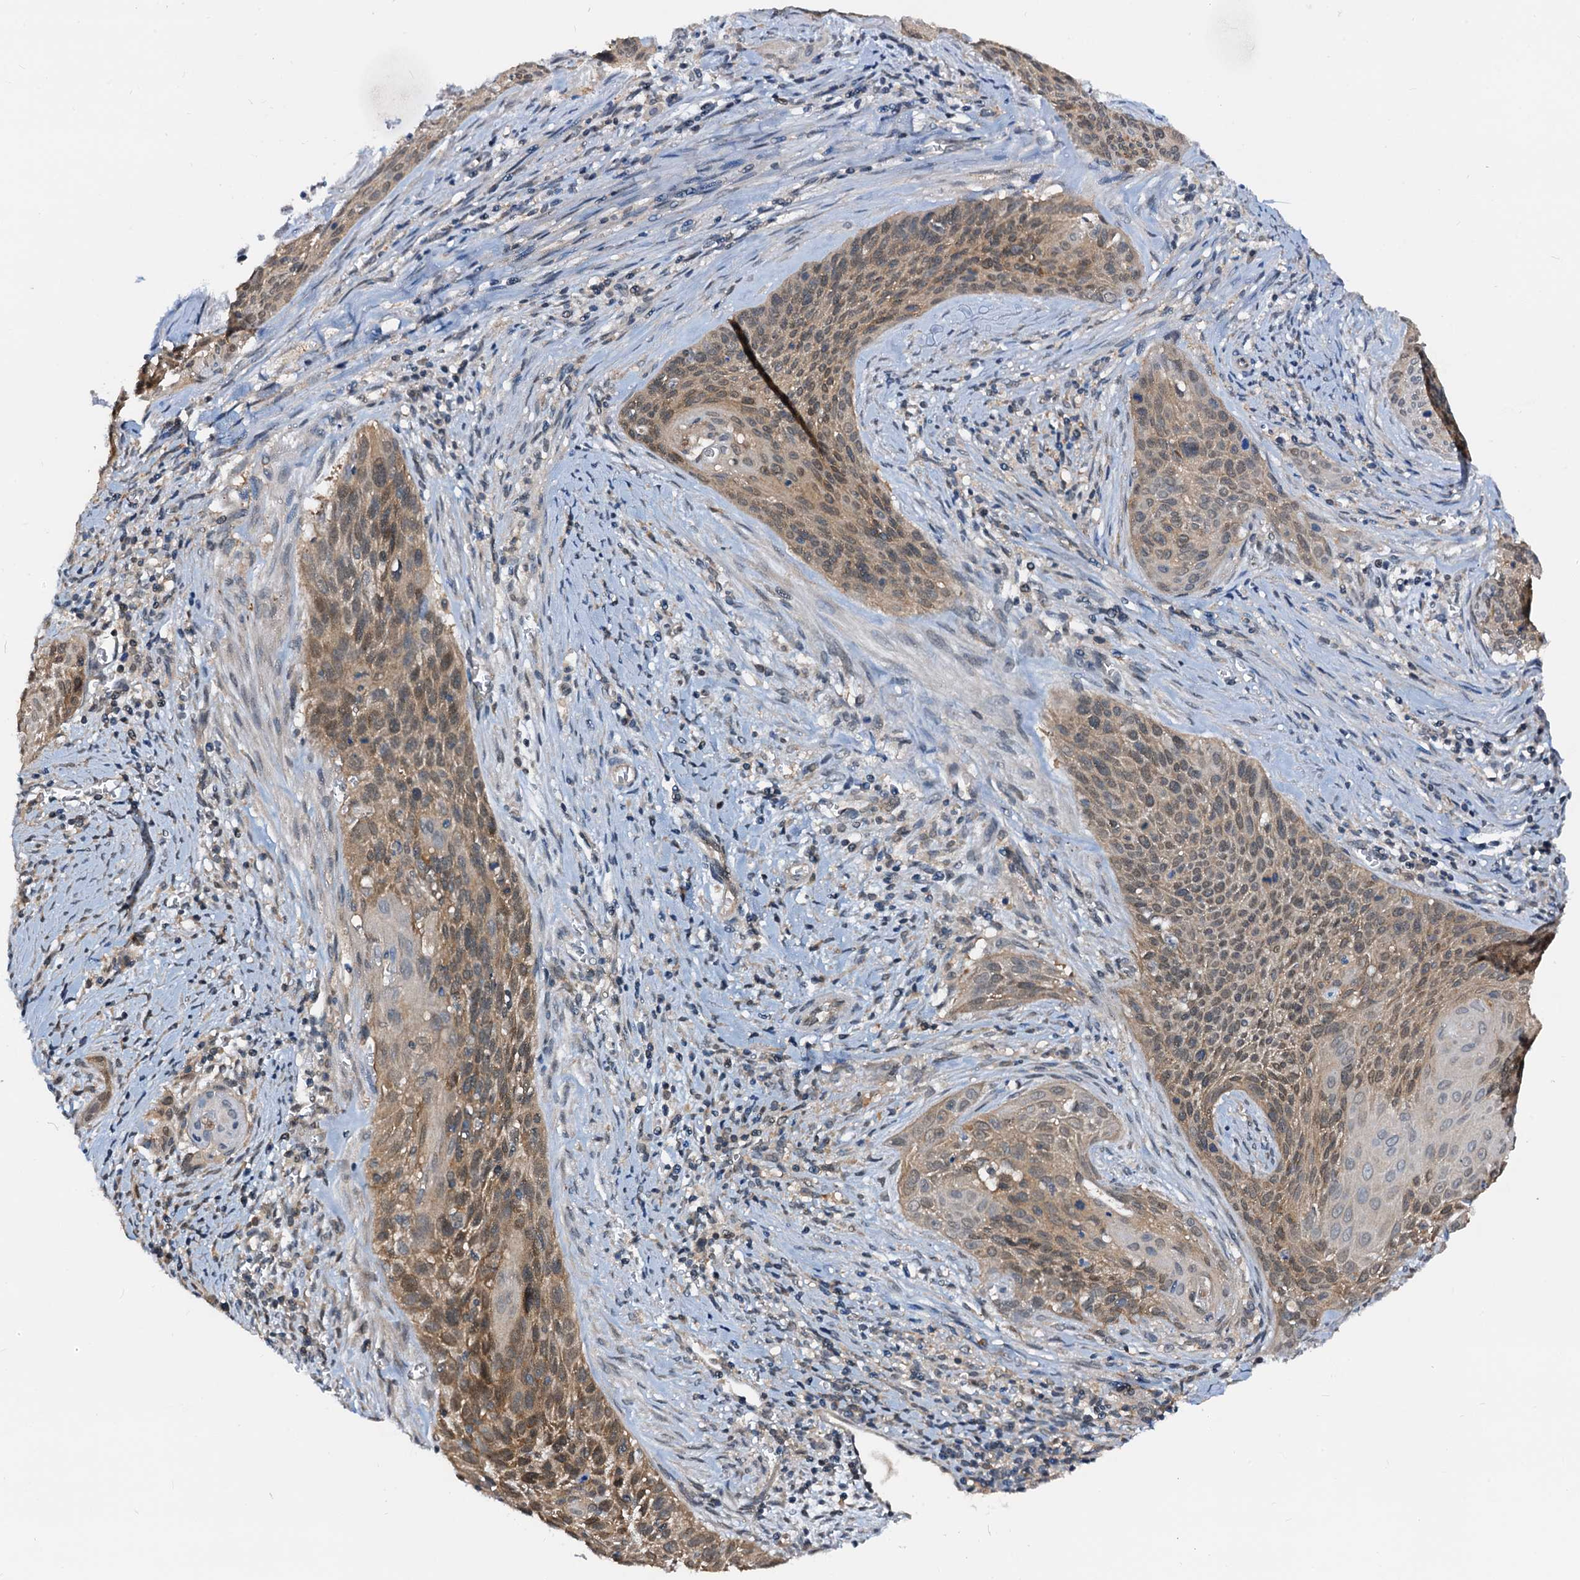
{"staining": {"intensity": "moderate", "quantity": ">75%", "location": "cytoplasmic/membranous,nuclear"}, "tissue": "cervical cancer", "cell_type": "Tumor cells", "image_type": "cancer", "snomed": [{"axis": "morphology", "description": "Squamous cell carcinoma, NOS"}, {"axis": "topography", "description": "Cervix"}], "caption": "A high-resolution micrograph shows IHC staining of squamous cell carcinoma (cervical), which displays moderate cytoplasmic/membranous and nuclear positivity in about >75% of tumor cells.", "gene": "PTGES3", "patient": {"sex": "female", "age": 55}}